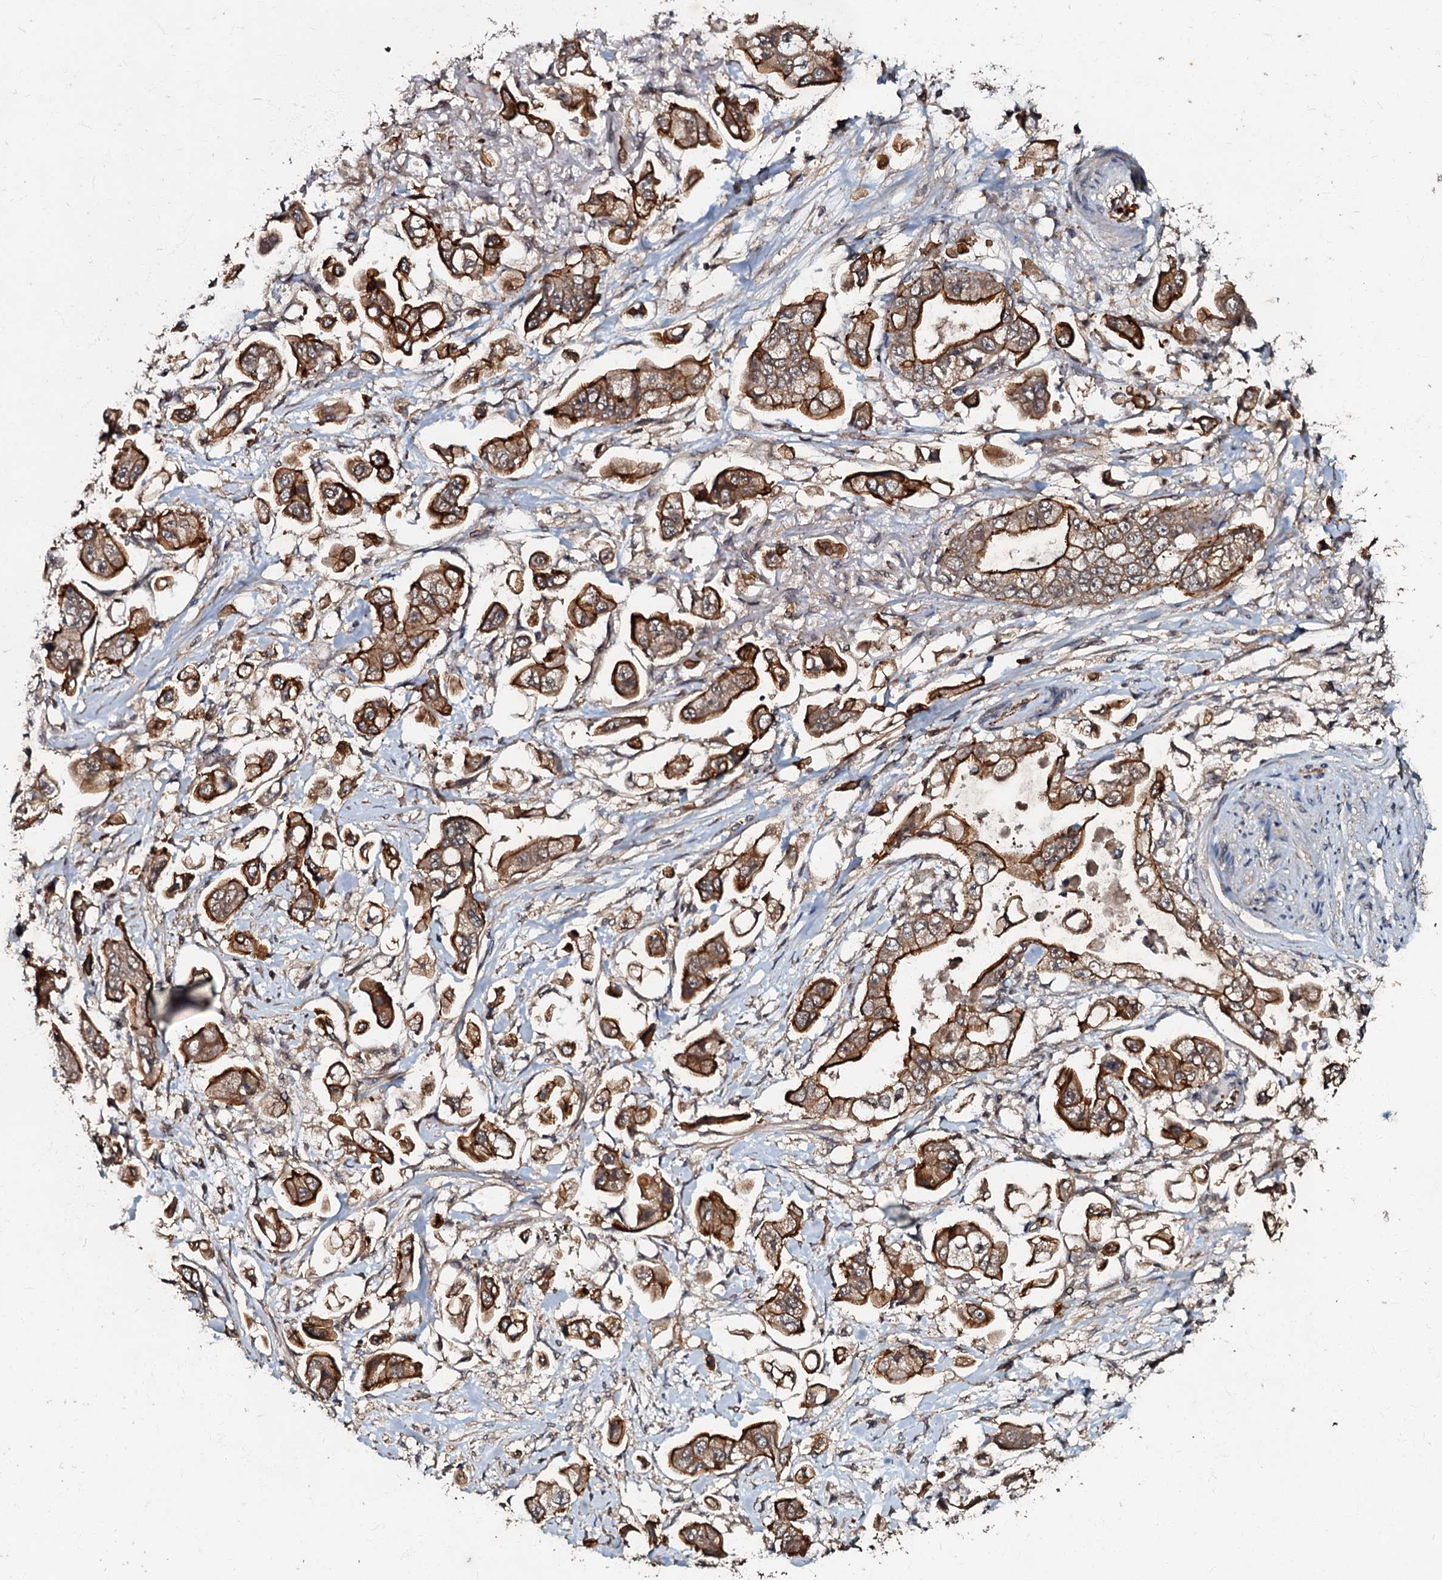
{"staining": {"intensity": "moderate", "quantity": ">75%", "location": "cytoplasmic/membranous"}, "tissue": "stomach cancer", "cell_type": "Tumor cells", "image_type": "cancer", "snomed": [{"axis": "morphology", "description": "Adenocarcinoma, NOS"}, {"axis": "topography", "description": "Stomach"}], "caption": "Adenocarcinoma (stomach) was stained to show a protein in brown. There is medium levels of moderate cytoplasmic/membranous positivity in approximately >75% of tumor cells.", "gene": "MANSC4", "patient": {"sex": "male", "age": 62}}